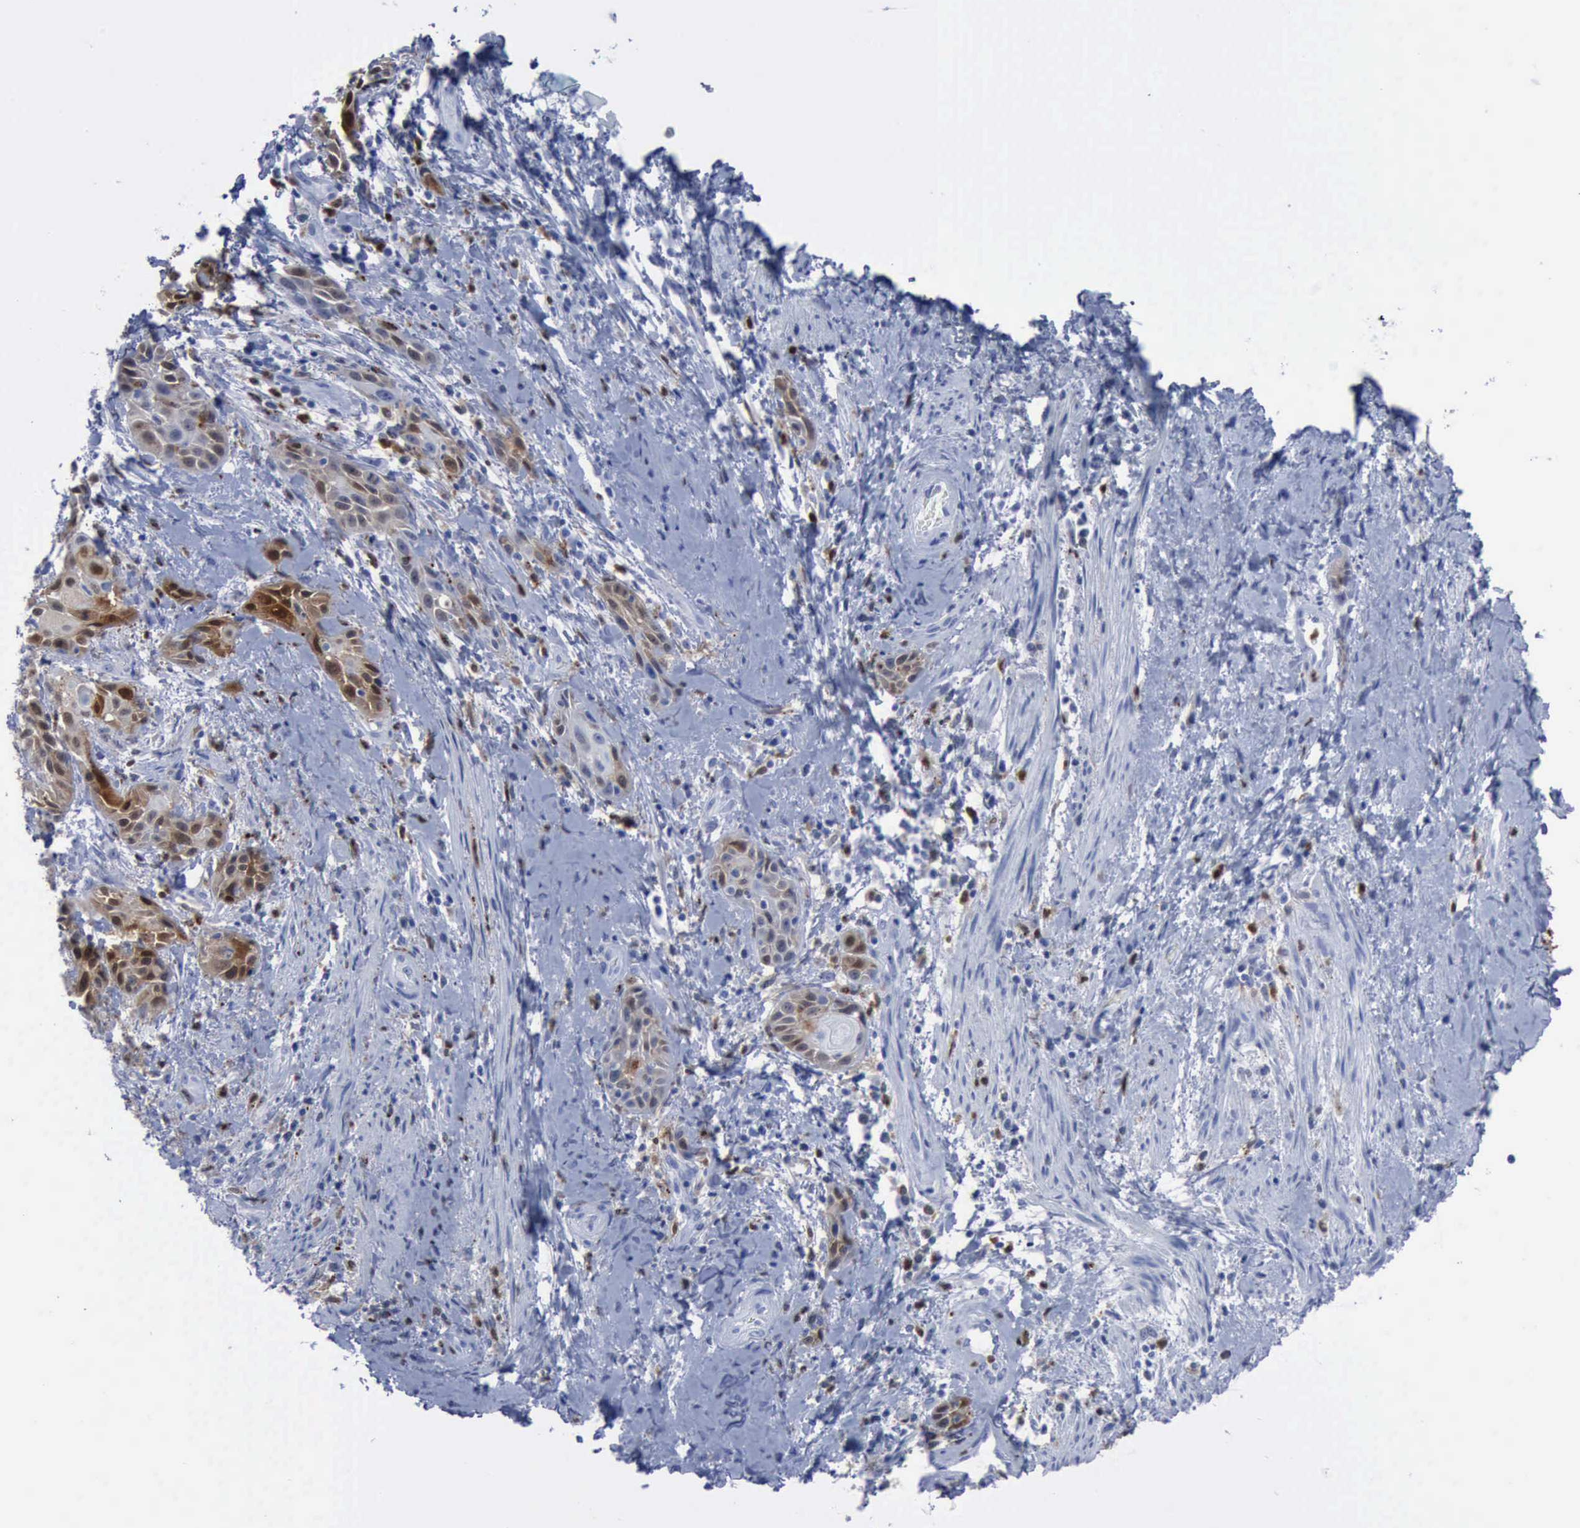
{"staining": {"intensity": "moderate", "quantity": "25%-75%", "location": "cytoplasmic/membranous"}, "tissue": "skin cancer", "cell_type": "Tumor cells", "image_type": "cancer", "snomed": [{"axis": "morphology", "description": "Squamous cell carcinoma, NOS"}, {"axis": "topography", "description": "Skin"}, {"axis": "topography", "description": "Anal"}], "caption": "Skin cancer (squamous cell carcinoma) stained with a protein marker shows moderate staining in tumor cells.", "gene": "CSTA", "patient": {"sex": "male", "age": 64}}